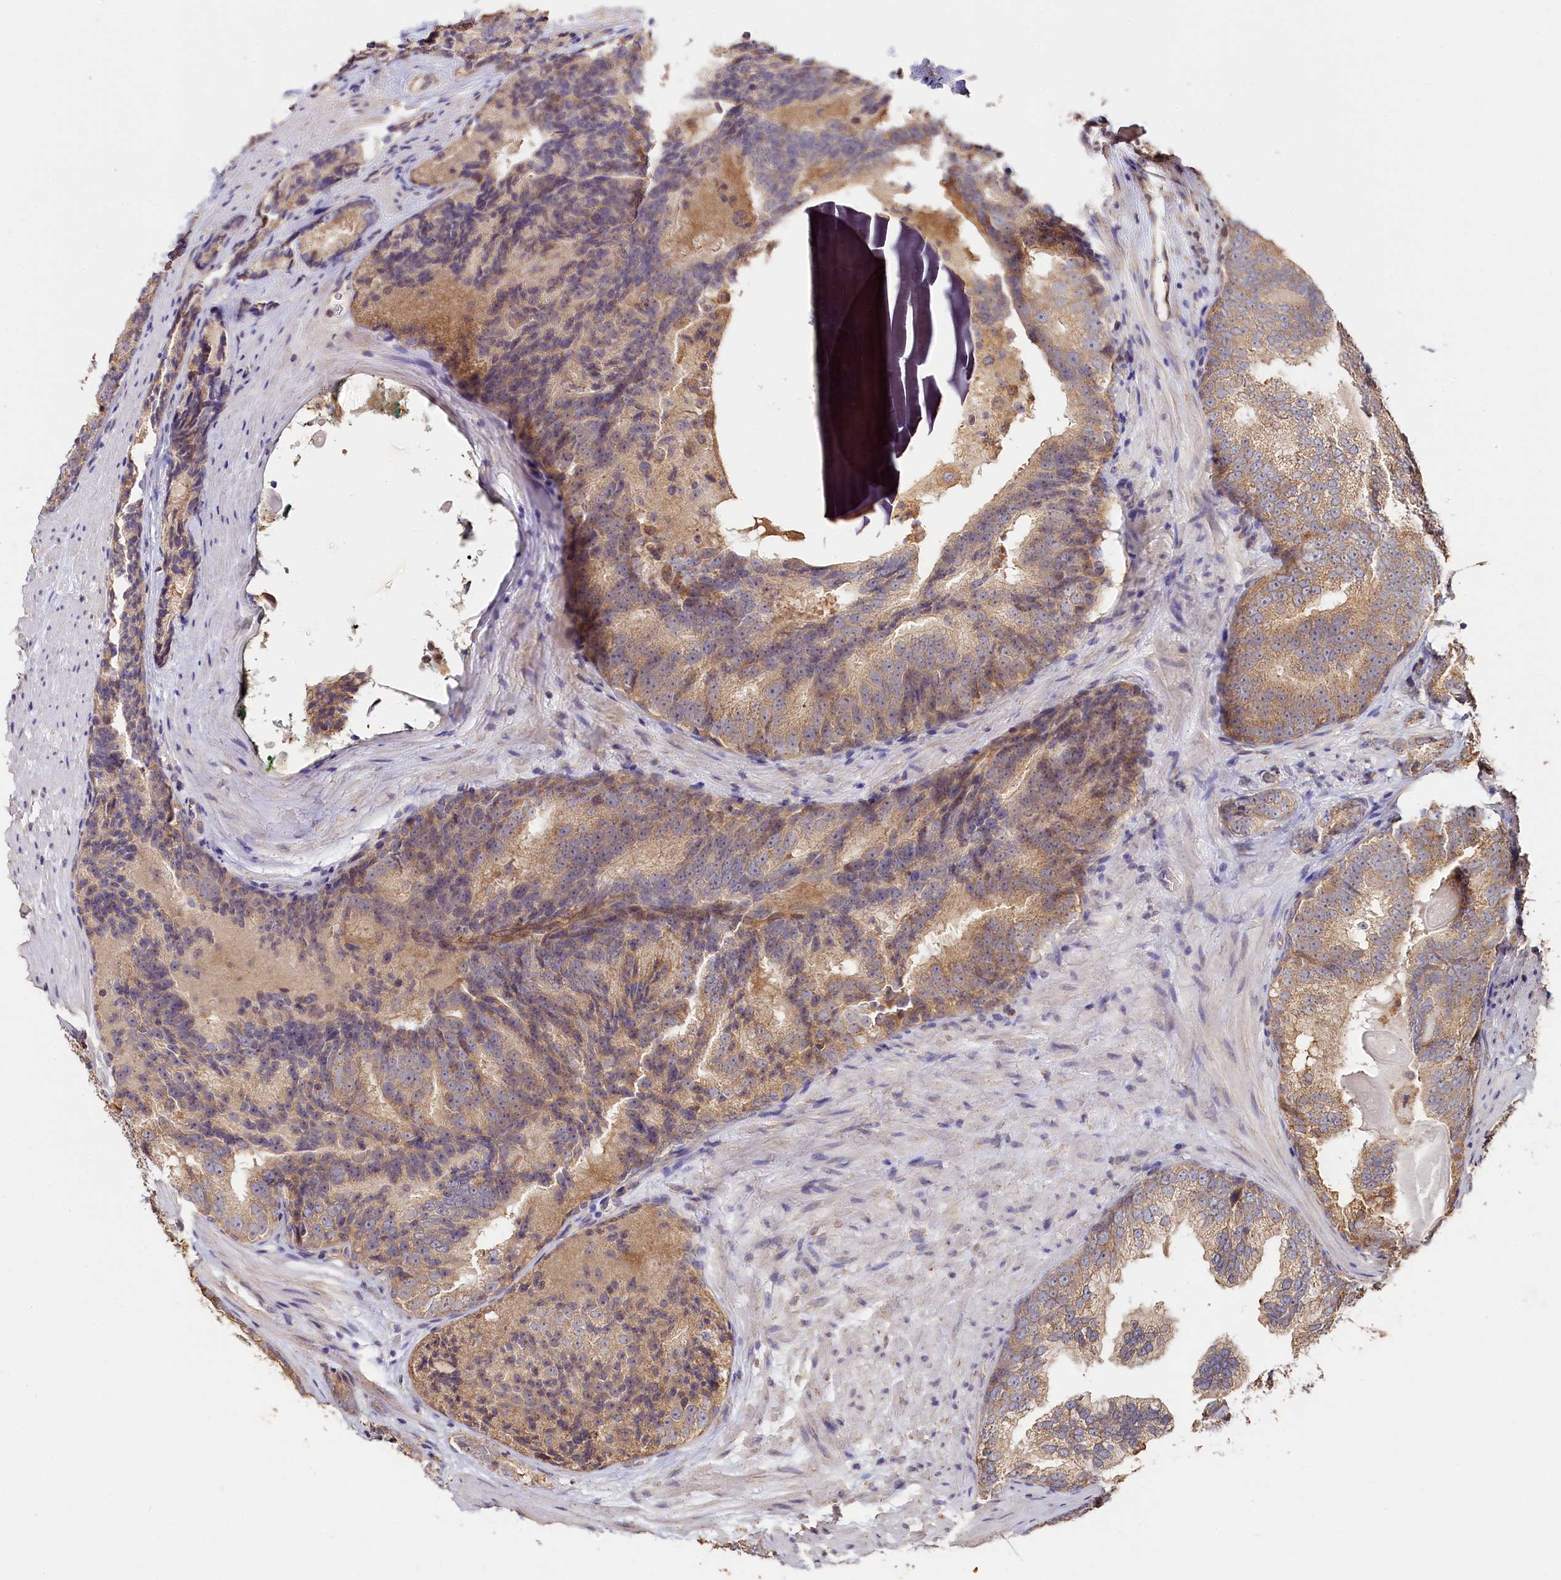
{"staining": {"intensity": "moderate", "quantity": ">75%", "location": "cytoplasmic/membranous"}, "tissue": "prostate cancer", "cell_type": "Tumor cells", "image_type": "cancer", "snomed": [{"axis": "morphology", "description": "Adenocarcinoma, High grade"}, {"axis": "topography", "description": "Prostate"}], "caption": "The image reveals a brown stain indicating the presence of a protein in the cytoplasmic/membranous of tumor cells in prostate adenocarcinoma (high-grade).", "gene": "KATNB1", "patient": {"sex": "male", "age": 66}}